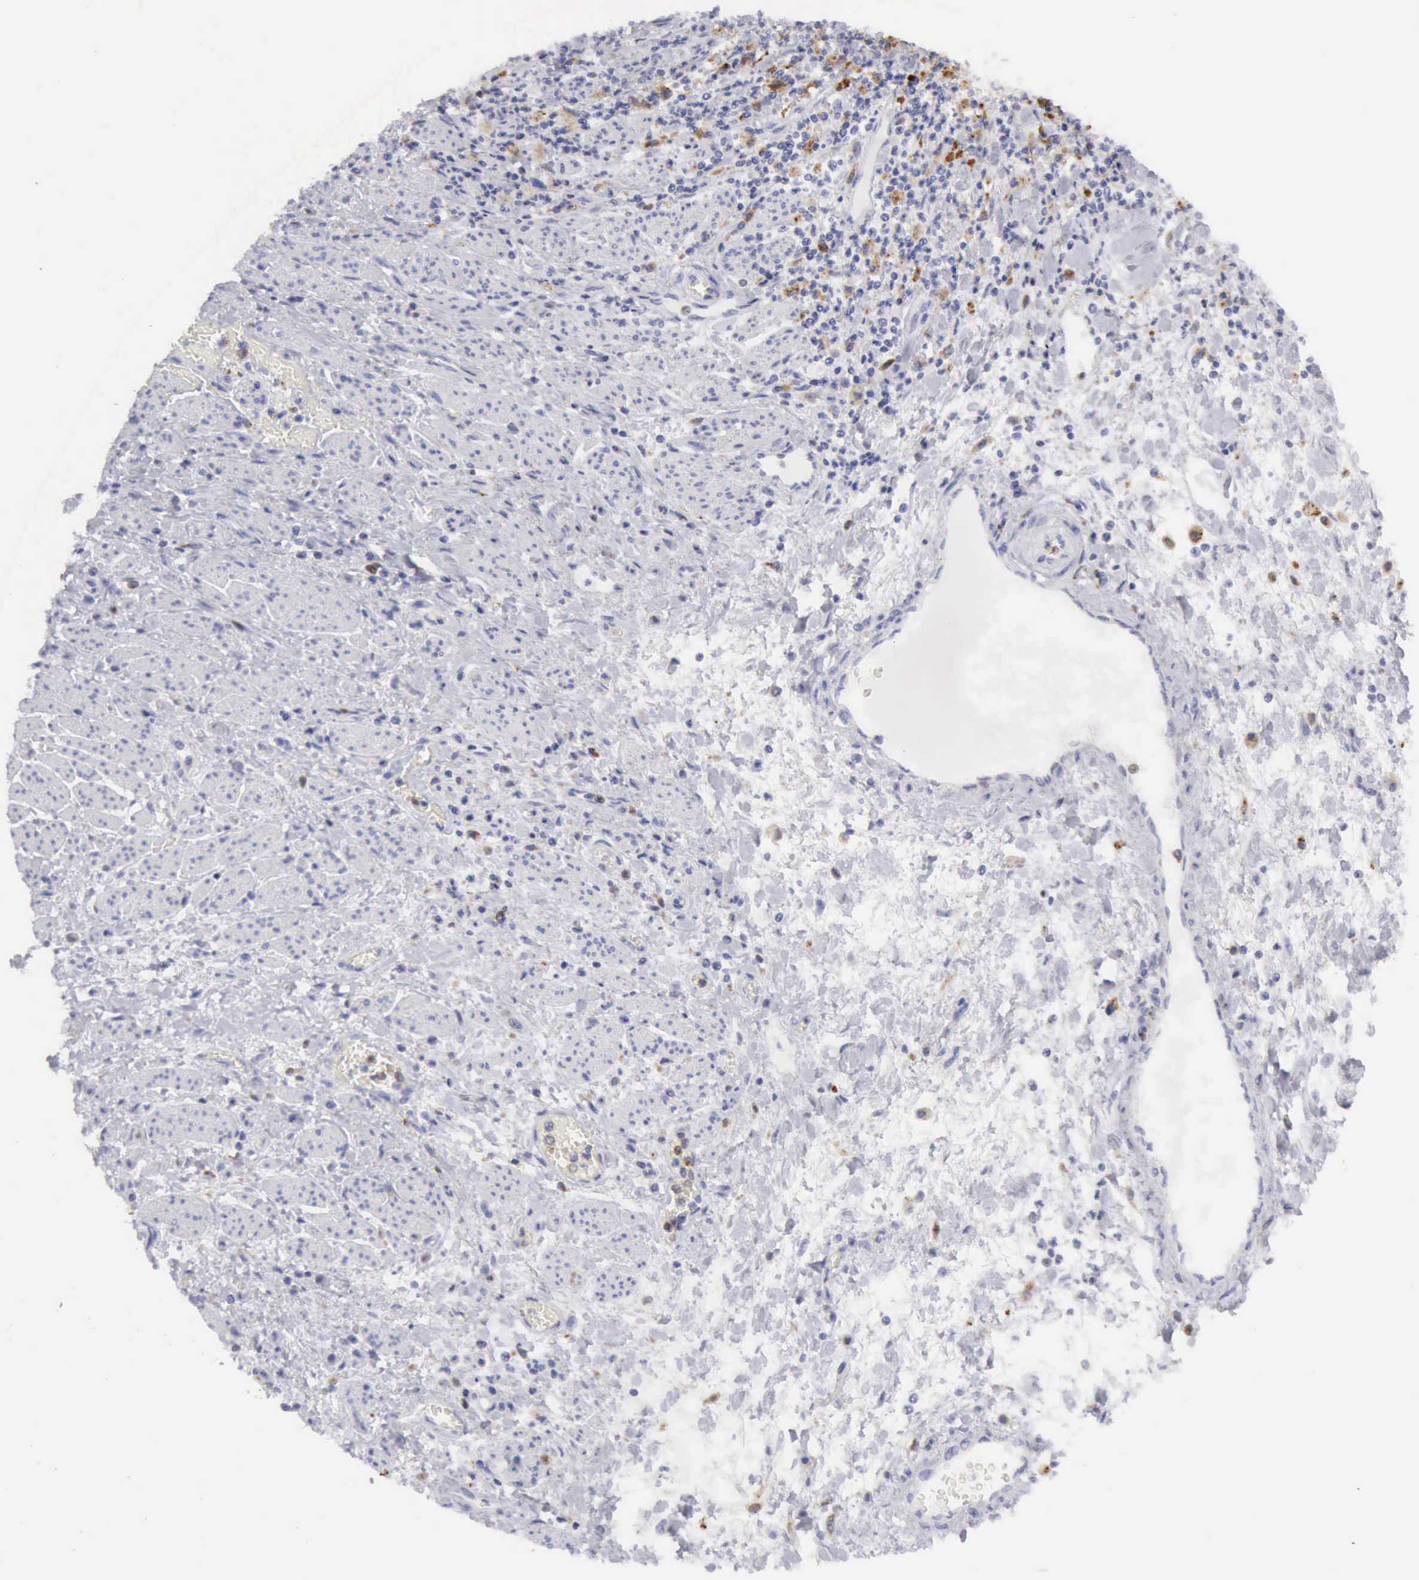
{"staining": {"intensity": "weak", "quantity": "25%-75%", "location": "cytoplasmic/membranous"}, "tissue": "stomach cancer", "cell_type": "Tumor cells", "image_type": "cancer", "snomed": [{"axis": "morphology", "description": "Adenocarcinoma, NOS"}, {"axis": "topography", "description": "Stomach"}], "caption": "A brown stain labels weak cytoplasmic/membranous expression of a protein in stomach adenocarcinoma tumor cells.", "gene": "CTSS", "patient": {"sex": "female", "age": 76}}